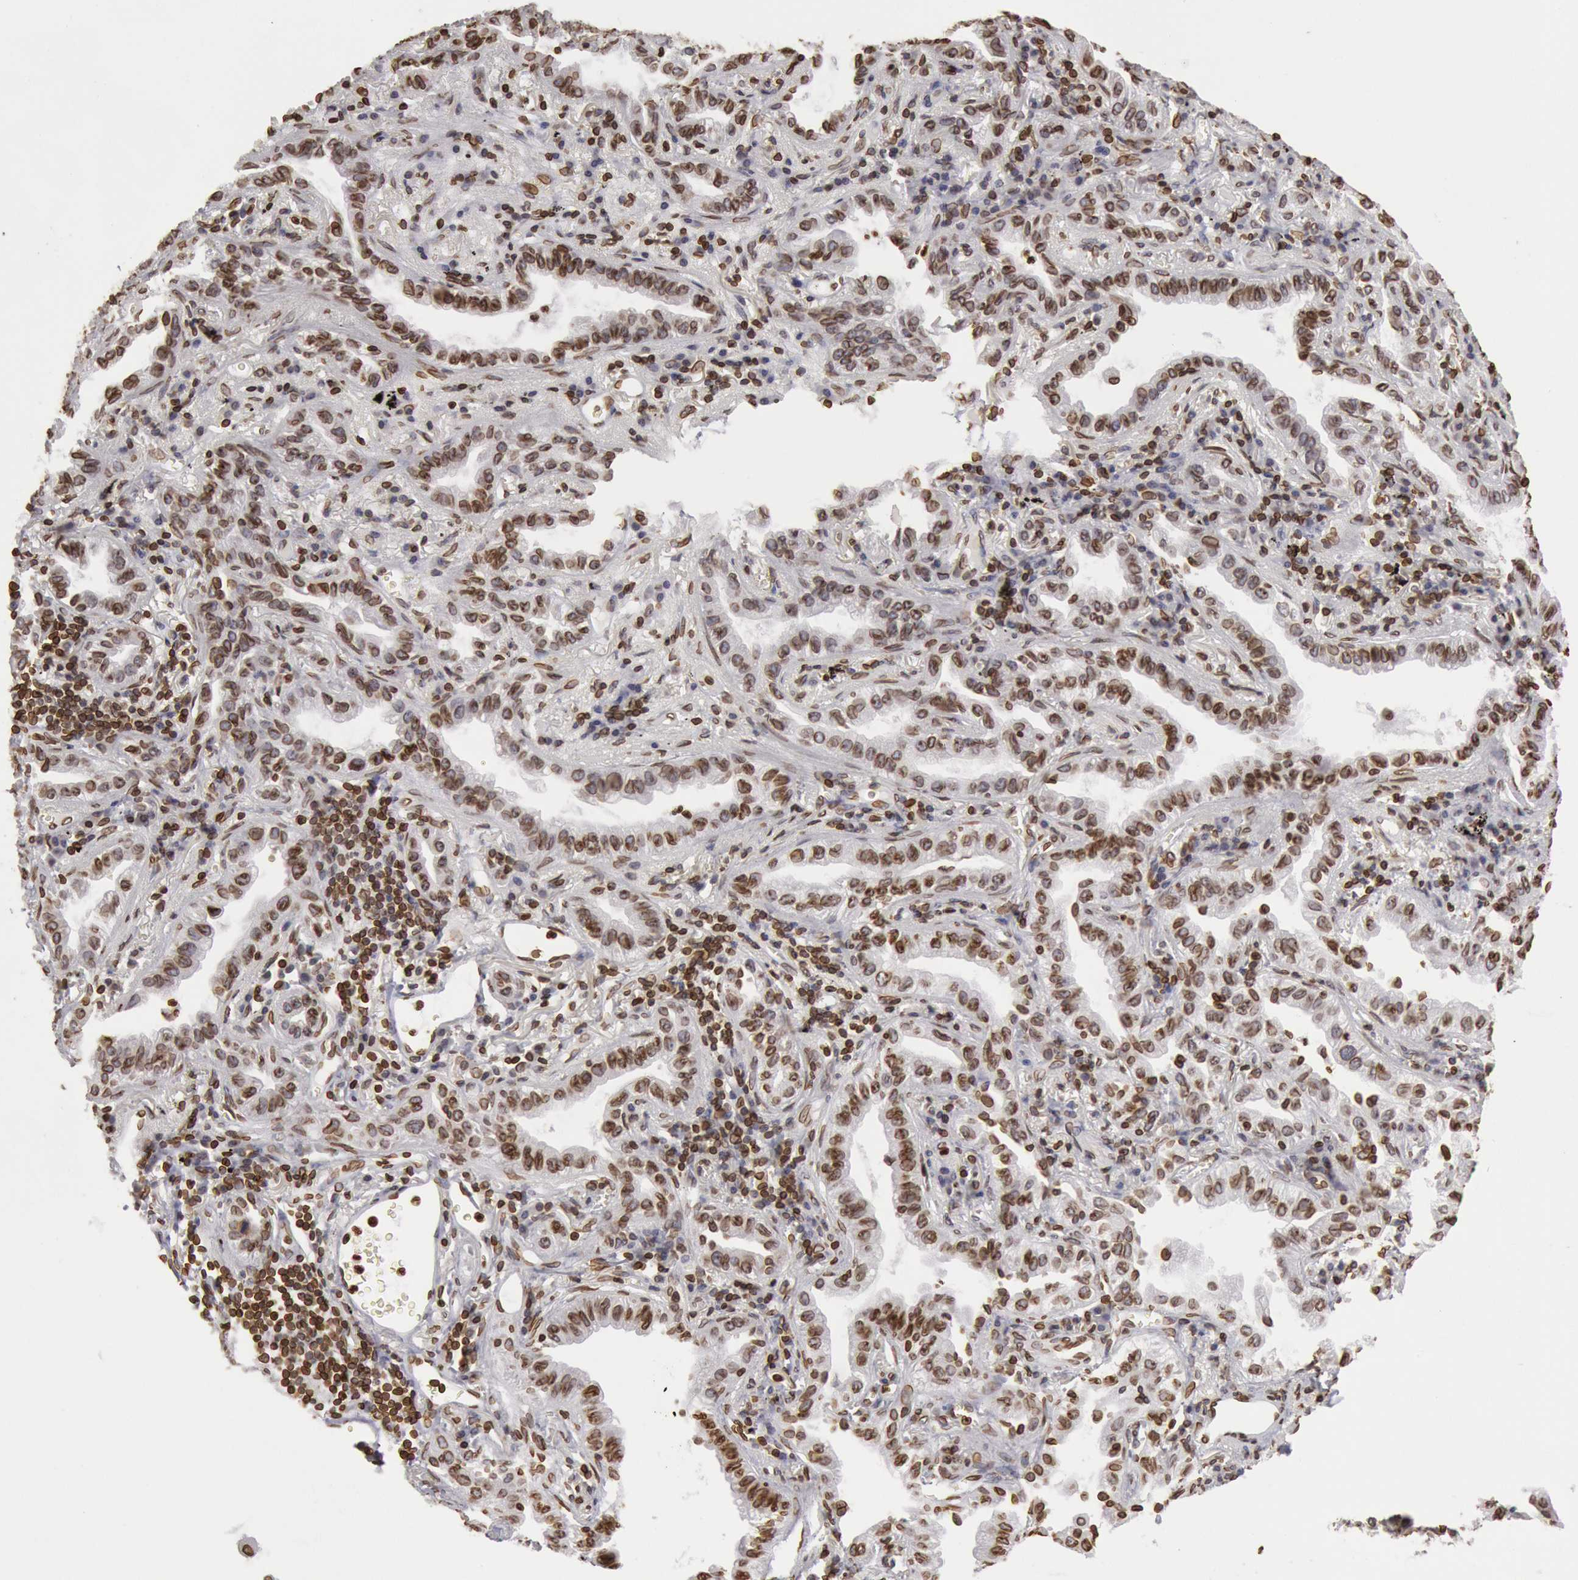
{"staining": {"intensity": "moderate", "quantity": ">75%", "location": "cytoplasmic/membranous,nuclear"}, "tissue": "lung cancer", "cell_type": "Tumor cells", "image_type": "cancer", "snomed": [{"axis": "morphology", "description": "Adenocarcinoma, NOS"}, {"axis": "topography", "description": "Lung"}], "caption": "Immunohistochemical staining of lung adenocarcinoma demonstrates medium levels of moderate cytoplasmic/membranous and nuclear protein expression in about >75% of tumor cells.", "gene": "SUN2", "patient": {"sex": "female", "age": 50}}